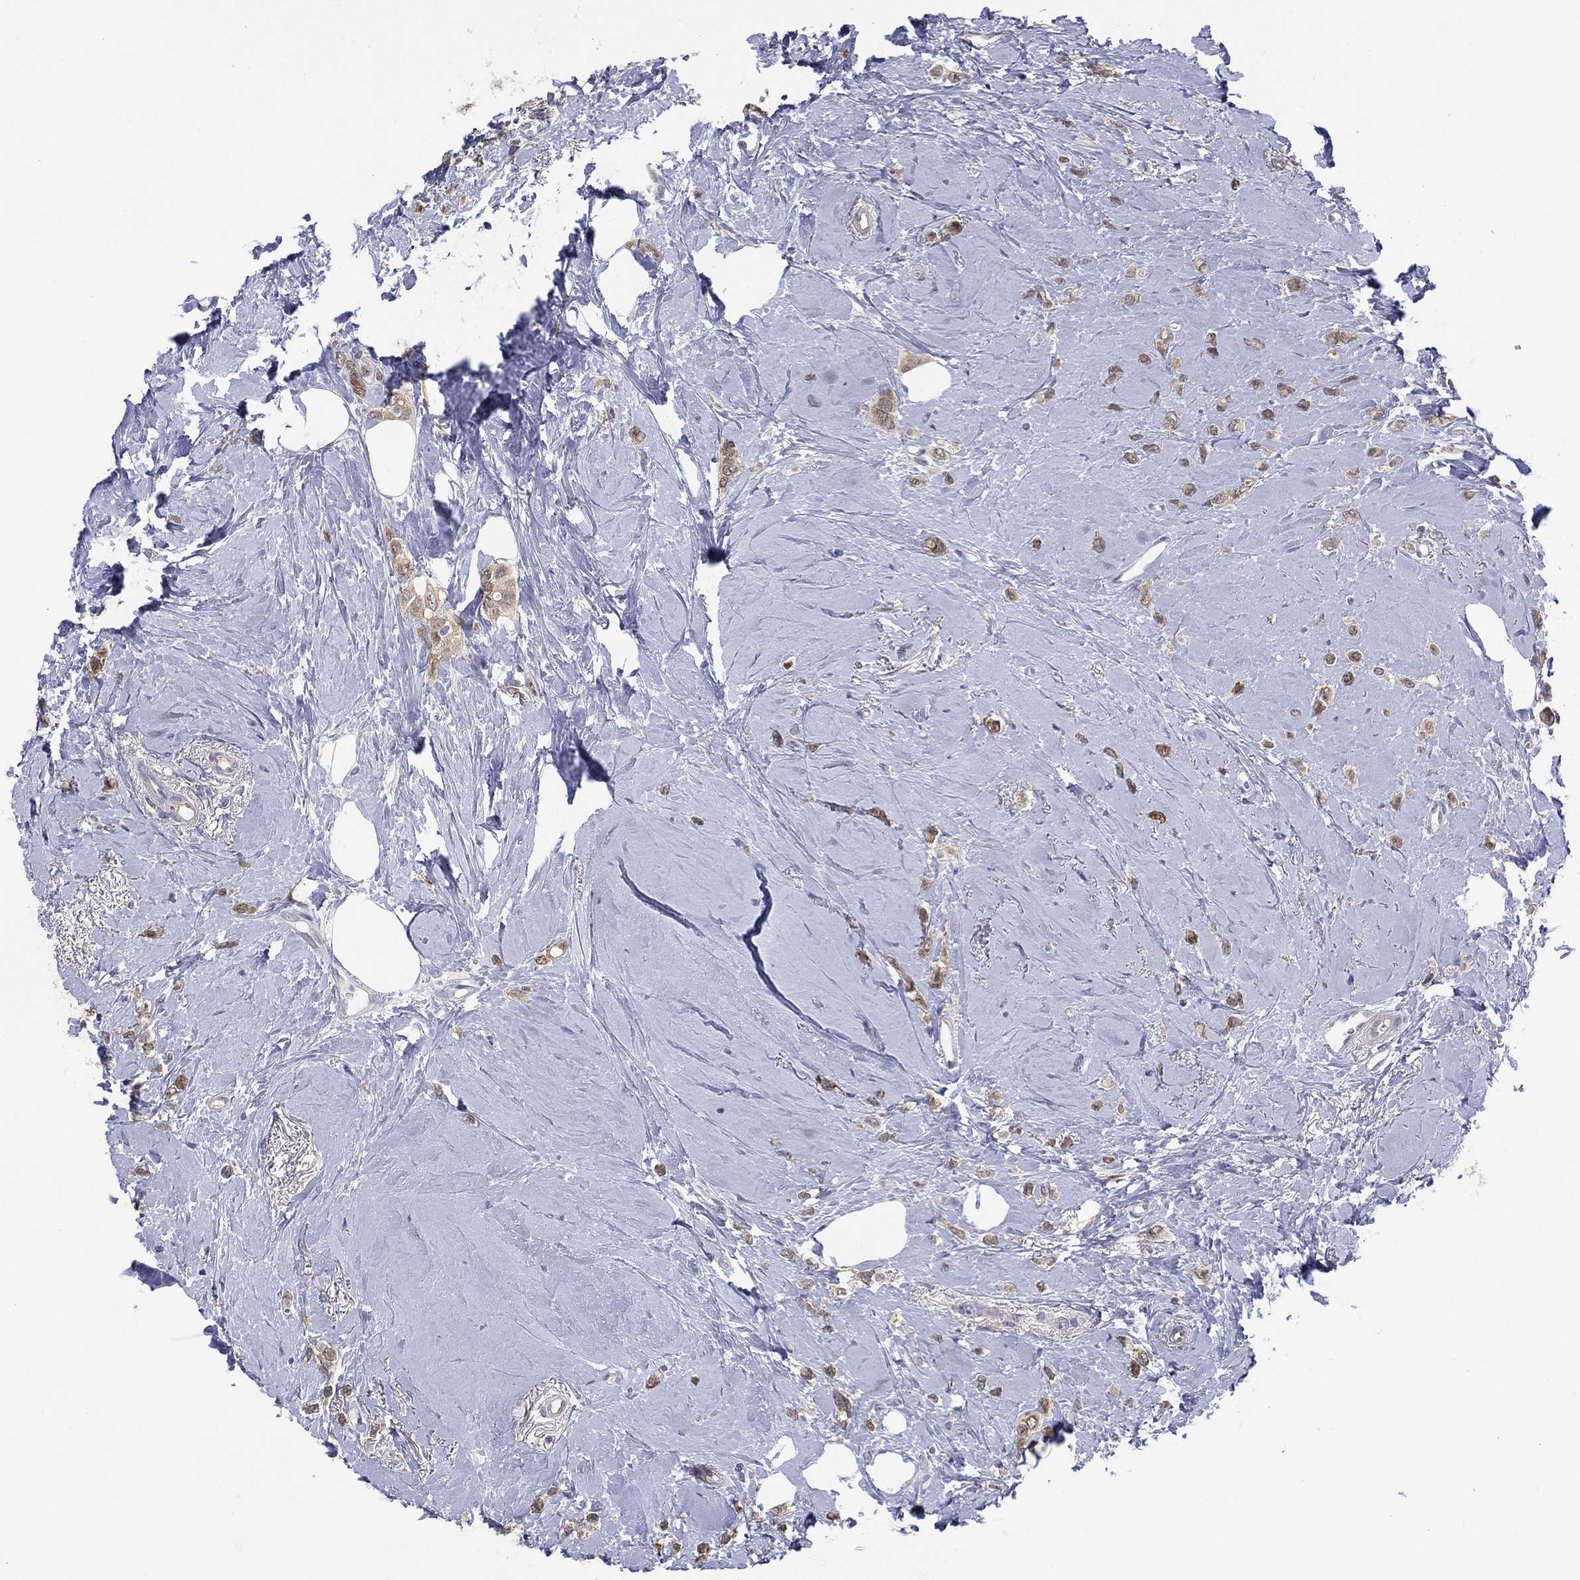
{"staining": {"intensity": "moderate", "quantity": "25%-75%", "location": "cytoplasmic/membranous,nuclear"}, "tissue": "breast cancer", "cell_type": "Tumor cells", "image_type": "cancer", "snomed": [{"axis": "morphology", "description": "Lobular carcinoma"}, {"axis": "topography", "description": "Breast"}], "caption": "This image displays immunohistochemistry staining of human breast cancer, with medium moderate cytoplasmic/membranous and nuclear expression in approximately 25%-75% of tumor cells.", "gene": "DDAH1", "patient": {"sex": "female", "age": 66}}